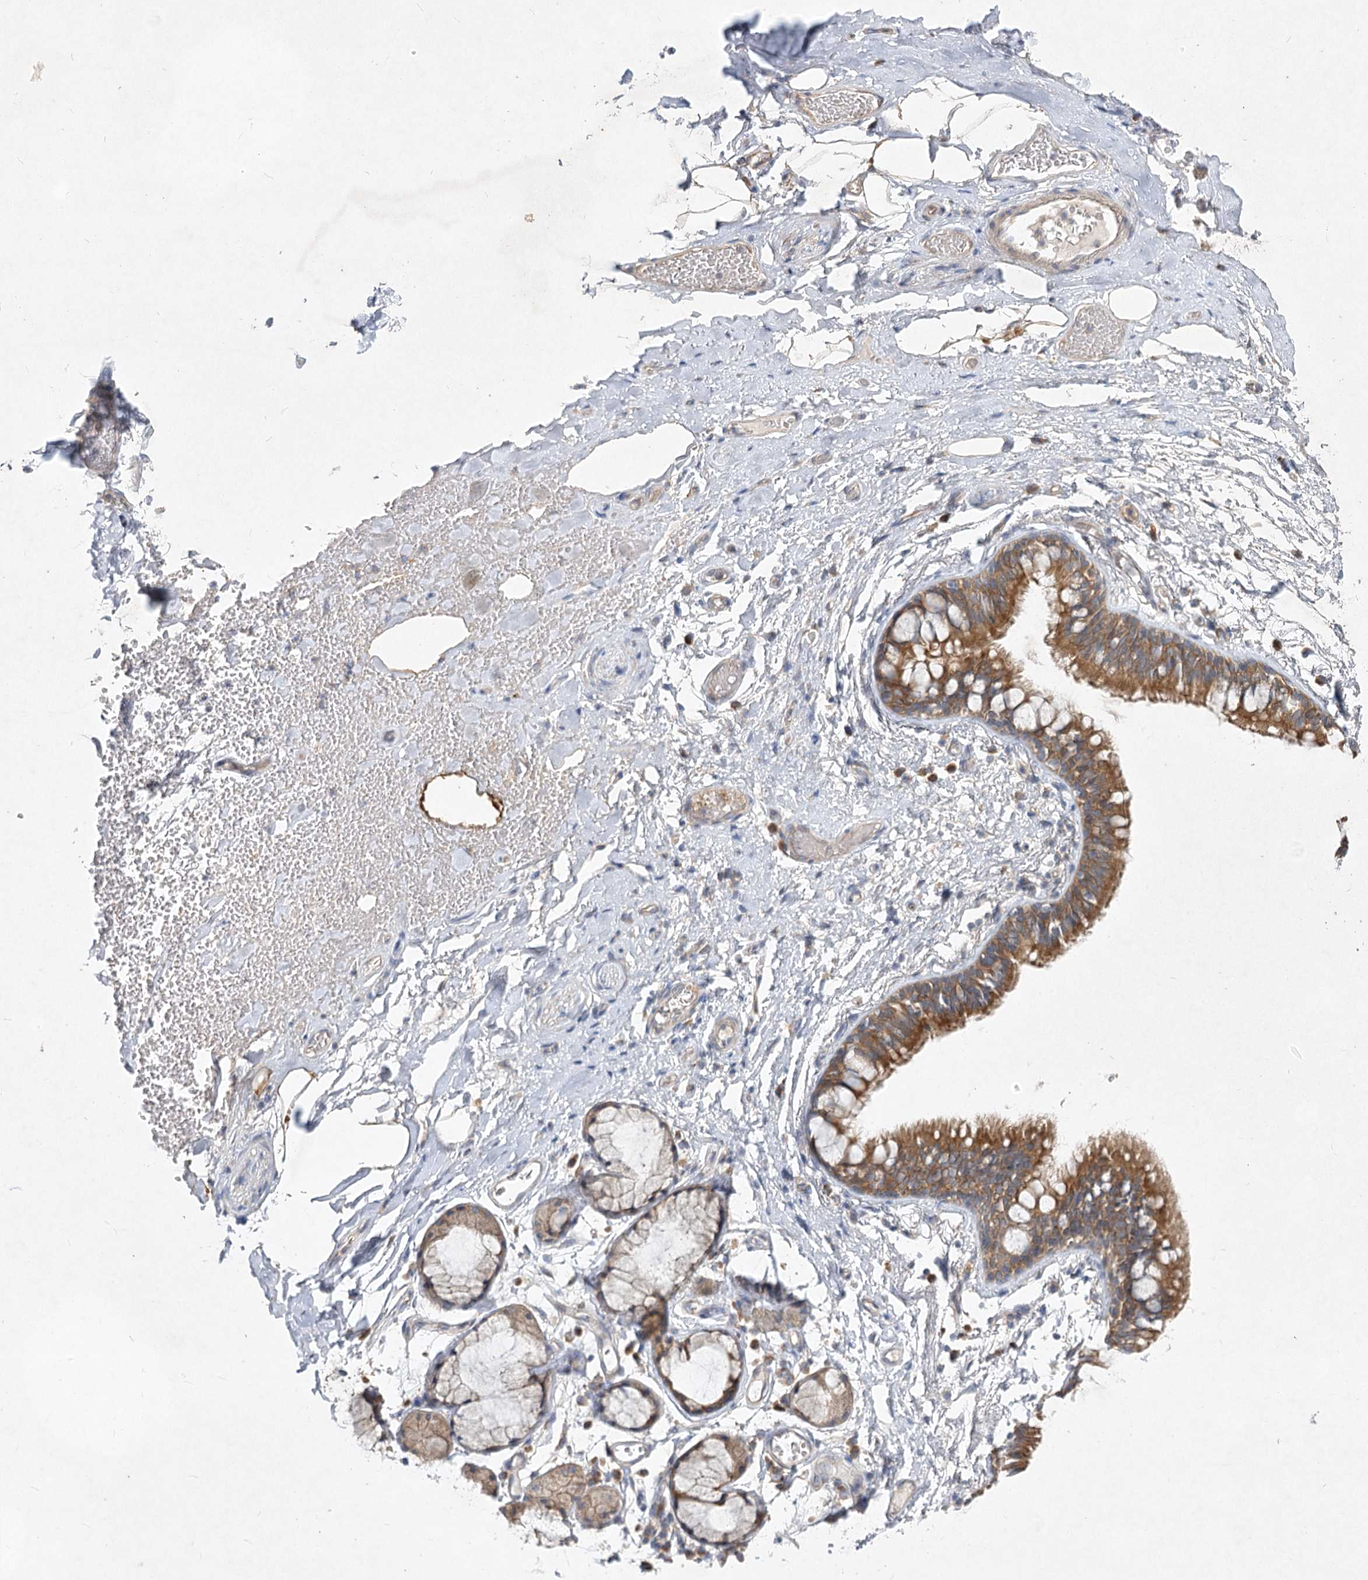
{"staining": {"intensity": "negative", "quantity": "none", "location": "none"}, "tissue": "adipose tissue", "cell_type": "Adipocytes", "image_type": "normal", "snomed": [{"axis": "morphology", "description": "Normal tissue, NOS"}, {"axis": "topography", "description": "Cartilage tissue"}, {"axis": "topography", "description": "Bronchus"}], "caption": "Image shows no significant protein positivity in adipocytes of unremarkable adipose tissue. The staining is performed using DAB (3,3'-diaminobenzidine) brown chromogen with nuclei counter-stained in using hematoxylin.", "gene": "PYROXD1", "patient": {"sex": "female", "age": 73}}